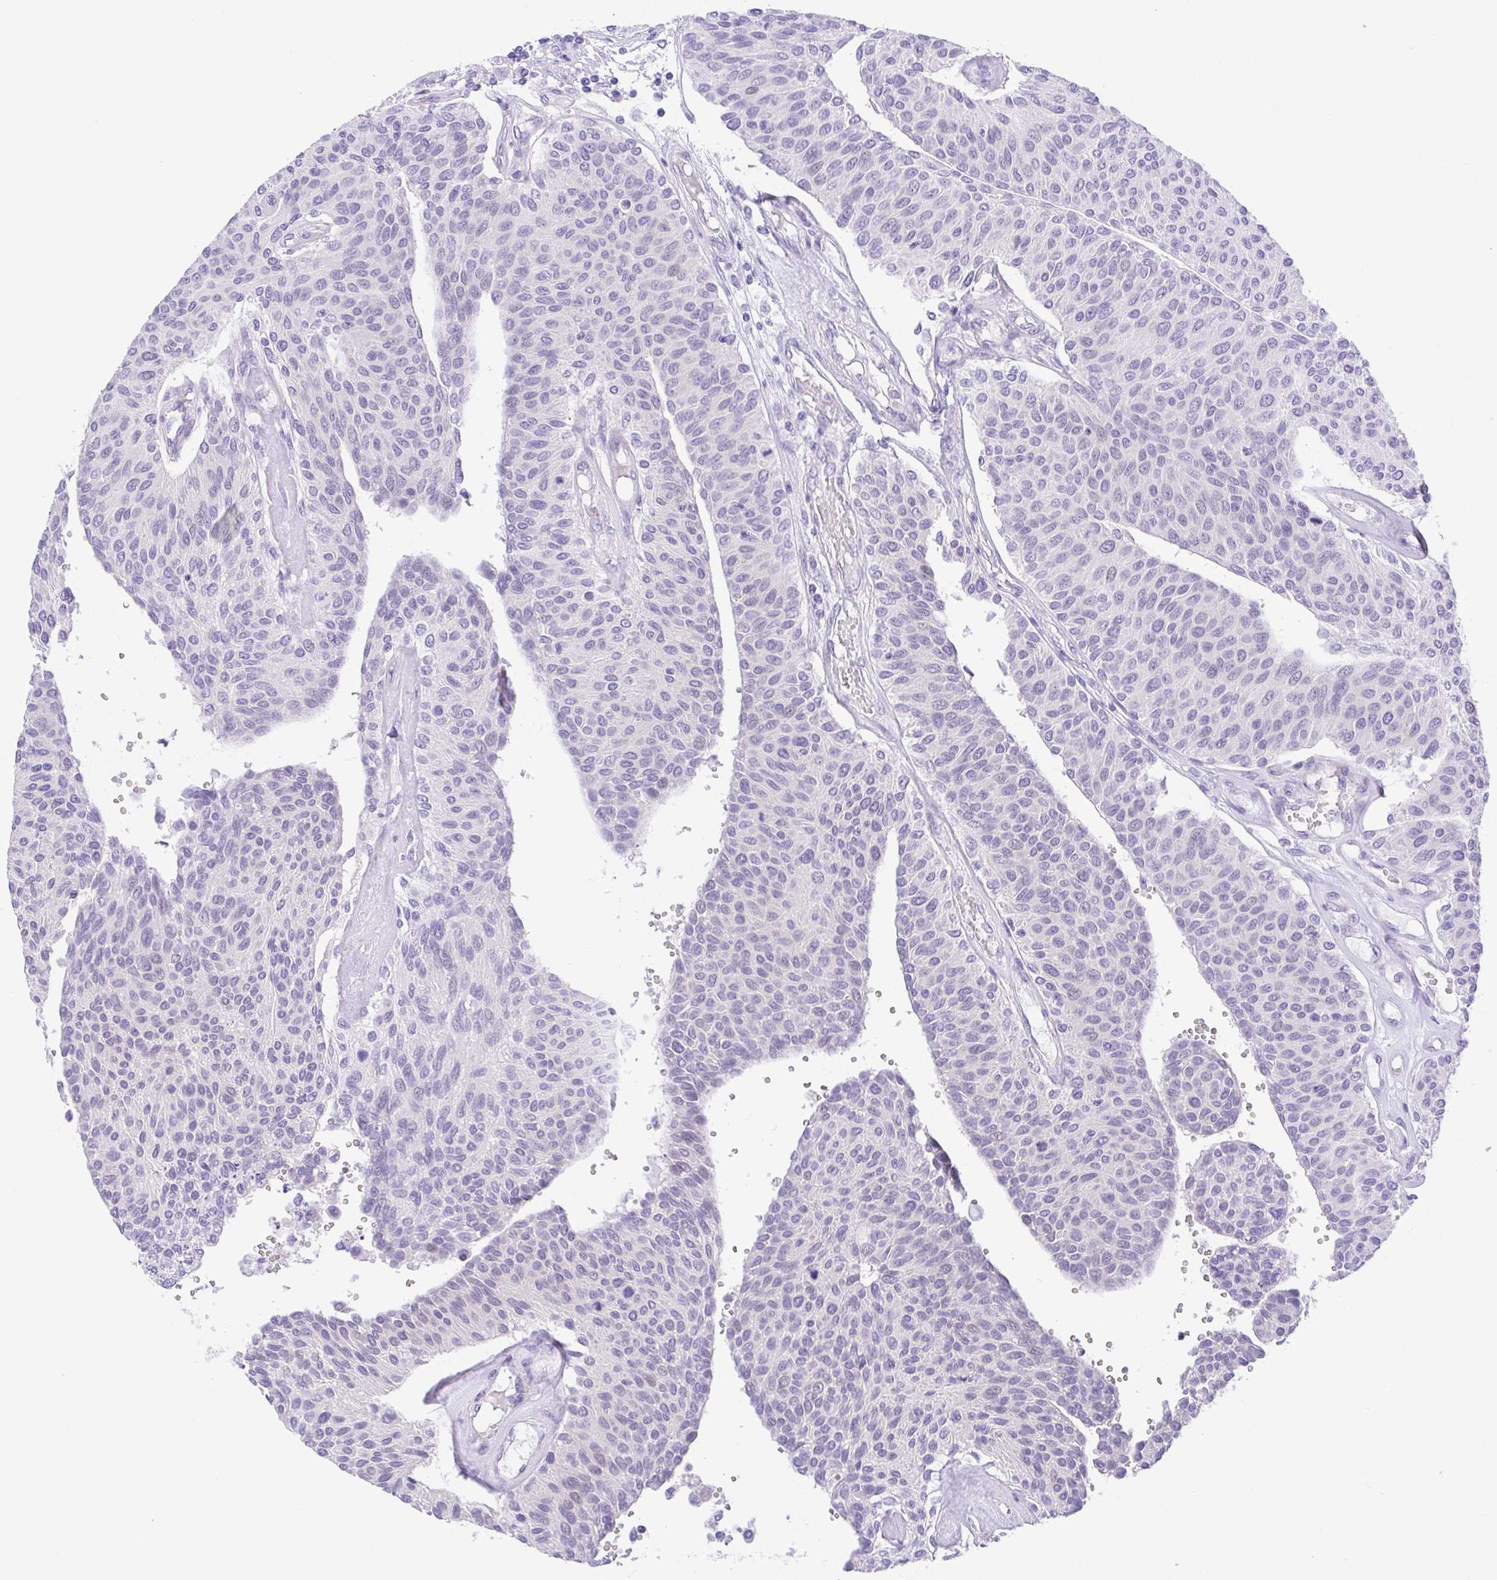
{"staining": {"intensity": "negative", "quantity": "none", "location": "none"}, "tissue": "urothelial cancer", "cell_type": "Tumor cells", "image_type": "cancer", "snomed": [{"axis": "morphology", "description": "Urothelial carcinoma, NOS"}, {"axis": "topography", "description": "Urinary bladder"}], "caption": "DAB immunohistochemical staining of human urothelial cancer exhibits no significant expression in tumor cells. (Brightfield microscopy of DAB IHC at high magnification).", "gene": "LUZP4", "patient": {"sex": "male", "age": 55}}